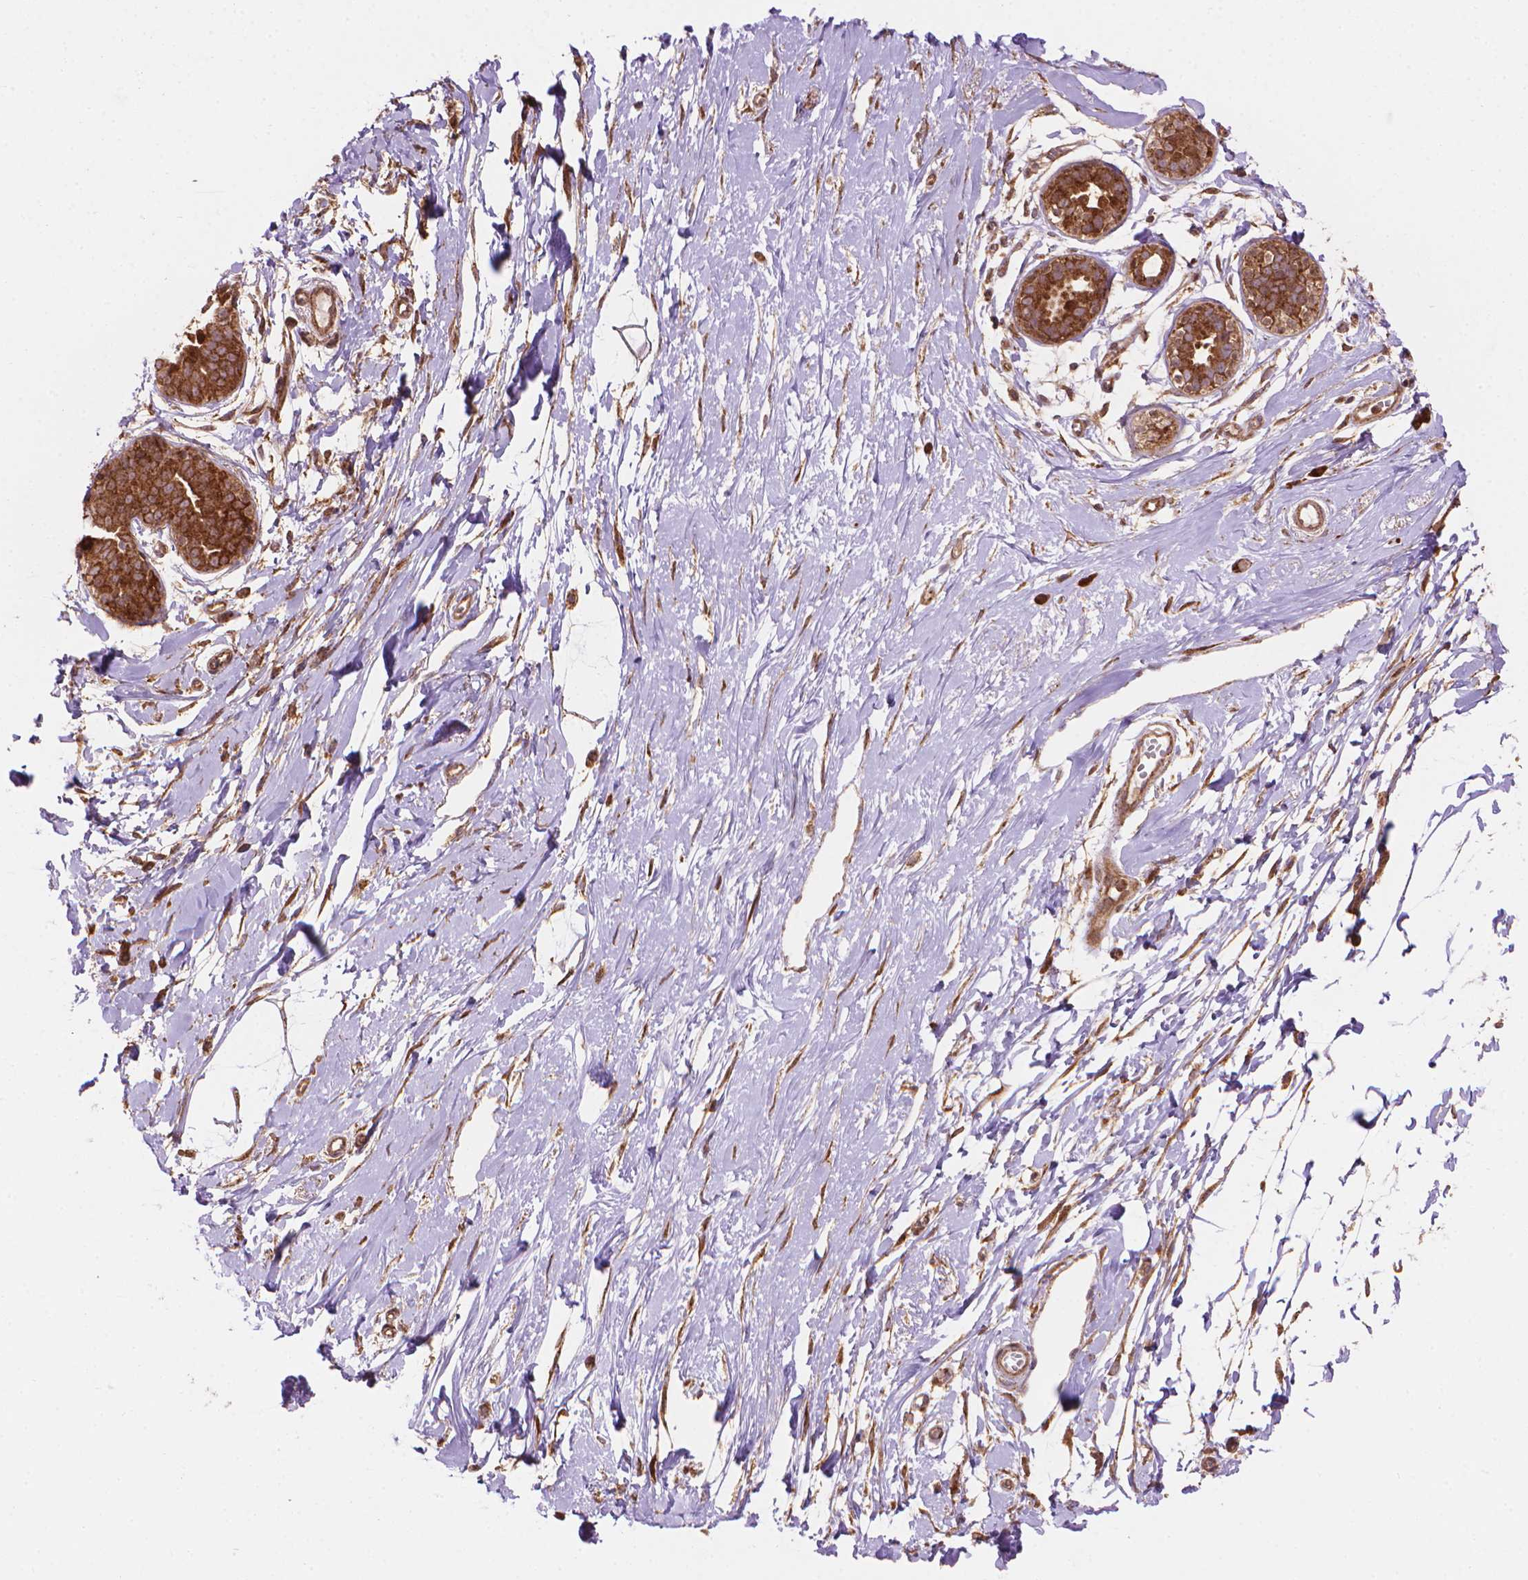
{"staining": {"intensity": "moderate", "quantity": ">75%", "location": "cytoplasmic/membranous"}, "tissue": "breast", "cell_type": "Adipocytes", "image_type": "normal", "snomed": [{"axis": "morphology", "description": "Normal tissue, NOS"}, {"axis": "topography", "description": "Breast"}], "caption": "Protein expression by immunohistochemistry demonstrates moderate cytoplasmic/membranous staining in approximately >75% of adipocytes in normal breast.", "gene": "VARS2", "patient": {"sex": "female", "age": 49}}